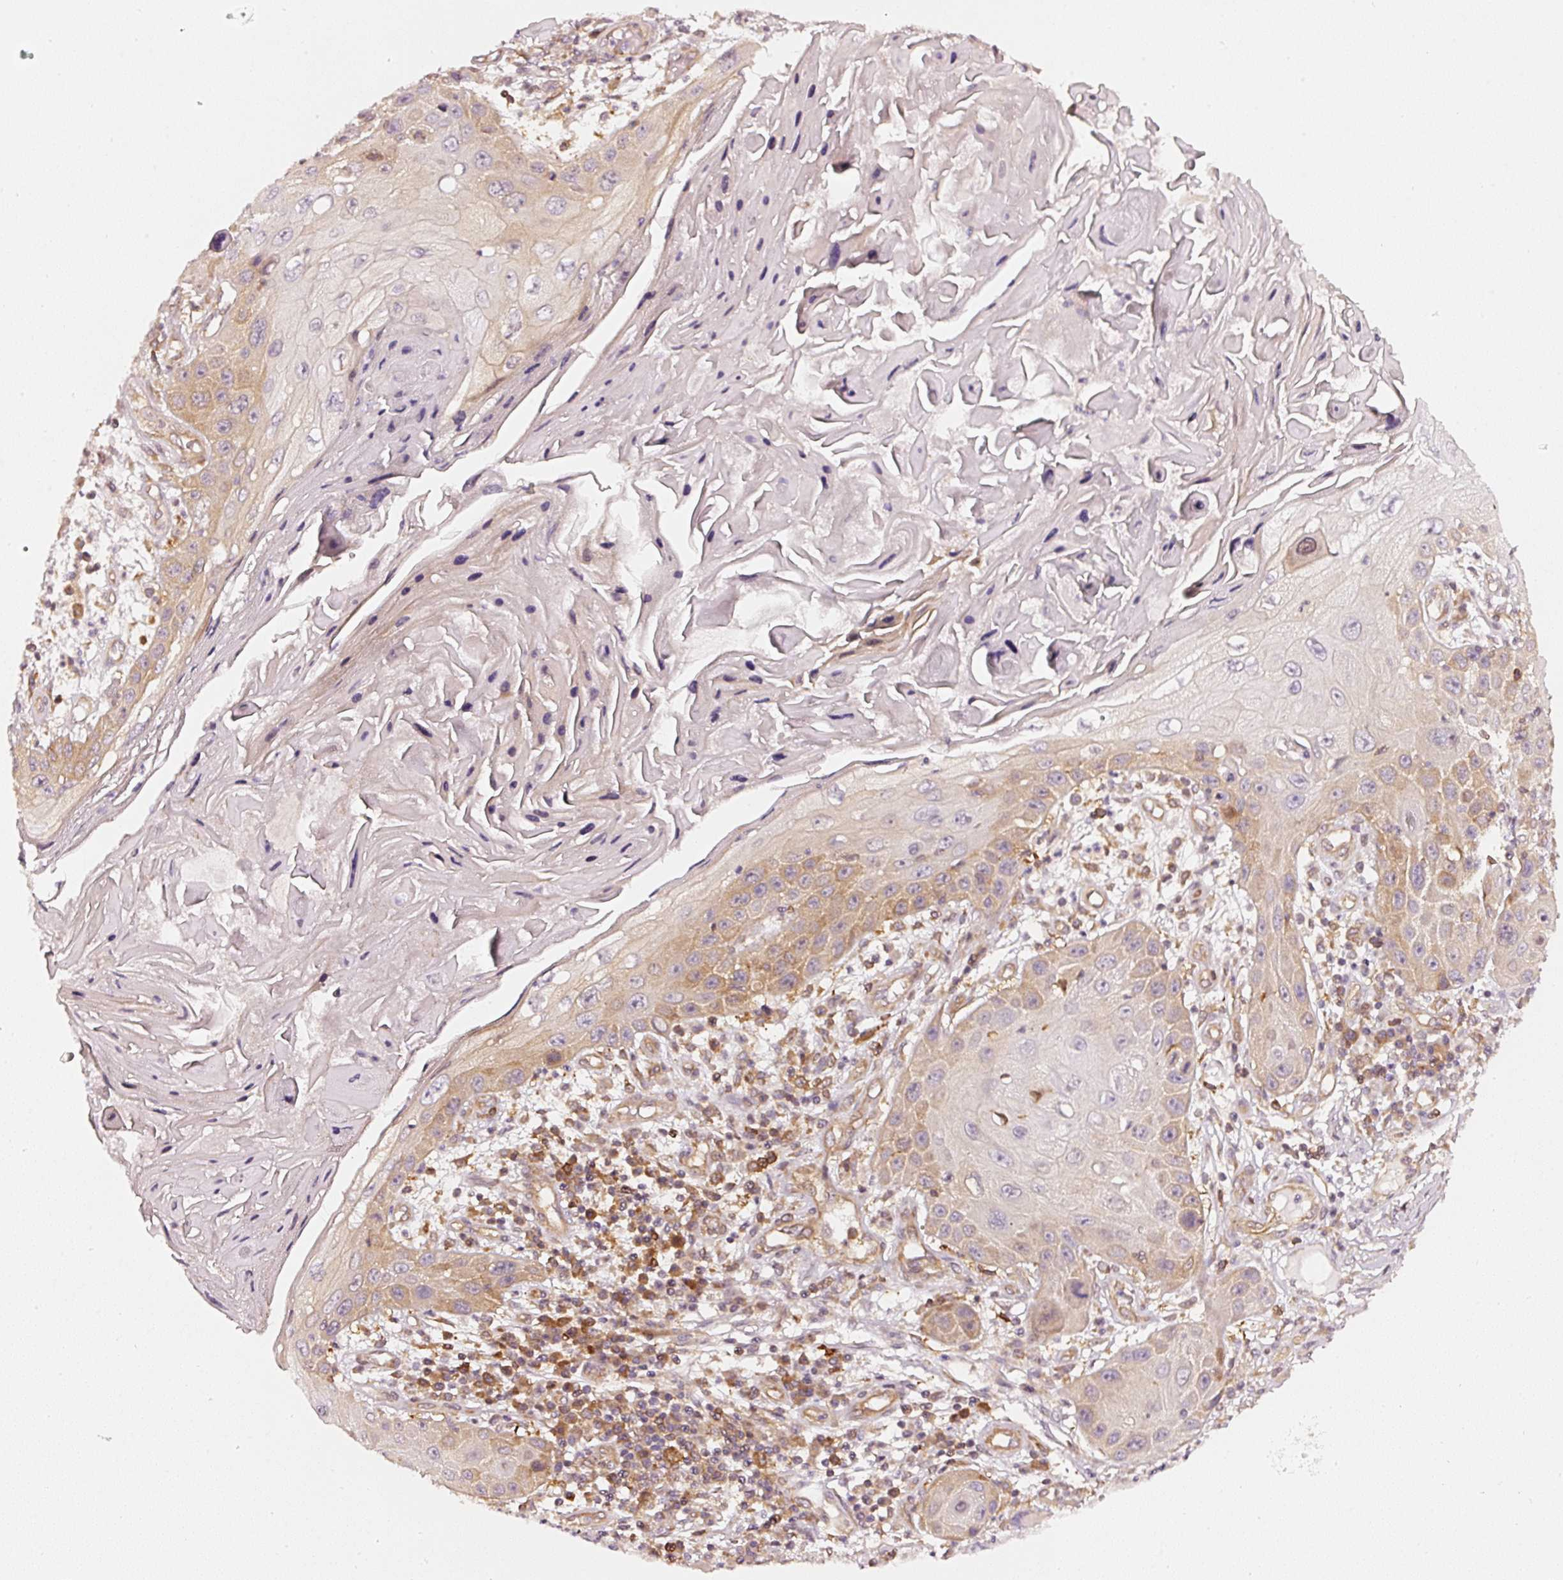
{"staining": {"intensity": "moderate", "quantity": "25%-75%", "location": "cytoplasmic/membranous"}, "tissue": "skin cancer", "cell_type": "Tumor cells", "image_type": "cancer", "snomed": [{"axis": "morphology", "description": "Squamous cell carcinoma, NOS"}, {"axis": "topography", "description": "Skin"}, {"axis": "topography", "description": "Vulva"}], "caption": "Brown immunohistochemical staining in skin cancer (squamous cell carcinoma) demonstrates moderate cytoplasmic/membranous staining in approximately 25%-75% of tumor cells.", "gene": "ASMTL", "patient": {"sex": "female", "age": 44}}